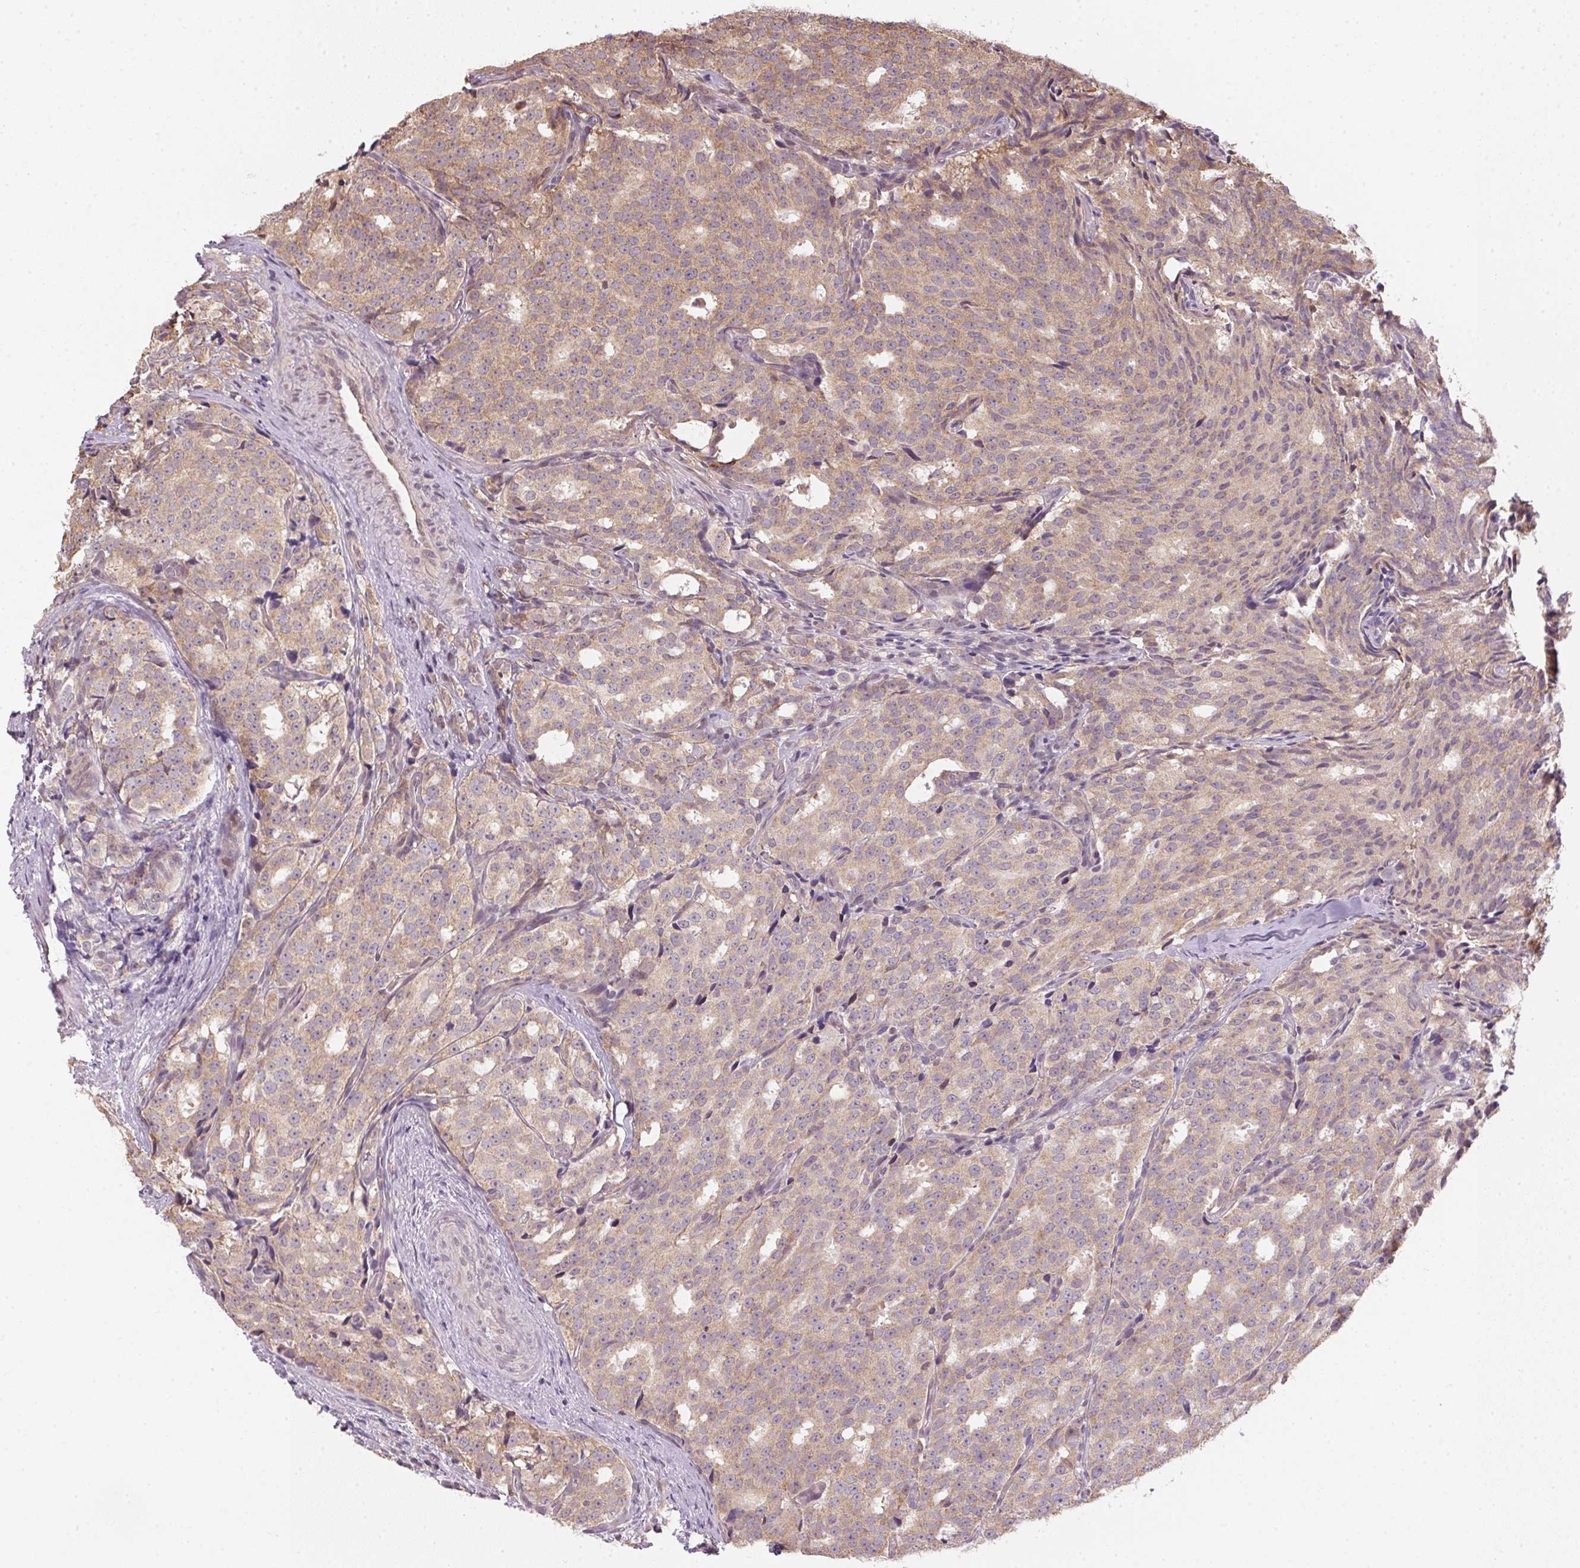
{"staining": {"intensity": "weak", "quantity": ">75%", "location": "cytoplasmic/membranous"}, "tissue": "prostate cancer", "cell_type": "Tumor cells", "image_type": "cancer", "snomed": [{"axis": "morphology", "description": "Adenocarcinoma, High grade"}, {"axis": "topography", "description": "Prostate"}], "caption": "Prostate adenocarcinoma (high-grade) was stained to show a protein in brown. There is low levels of weak cytoplasmic/membranous positivity in about >75% of tumor cells.", "gene": "SC5D", "patient": {"sex": "male", "age": 53}}